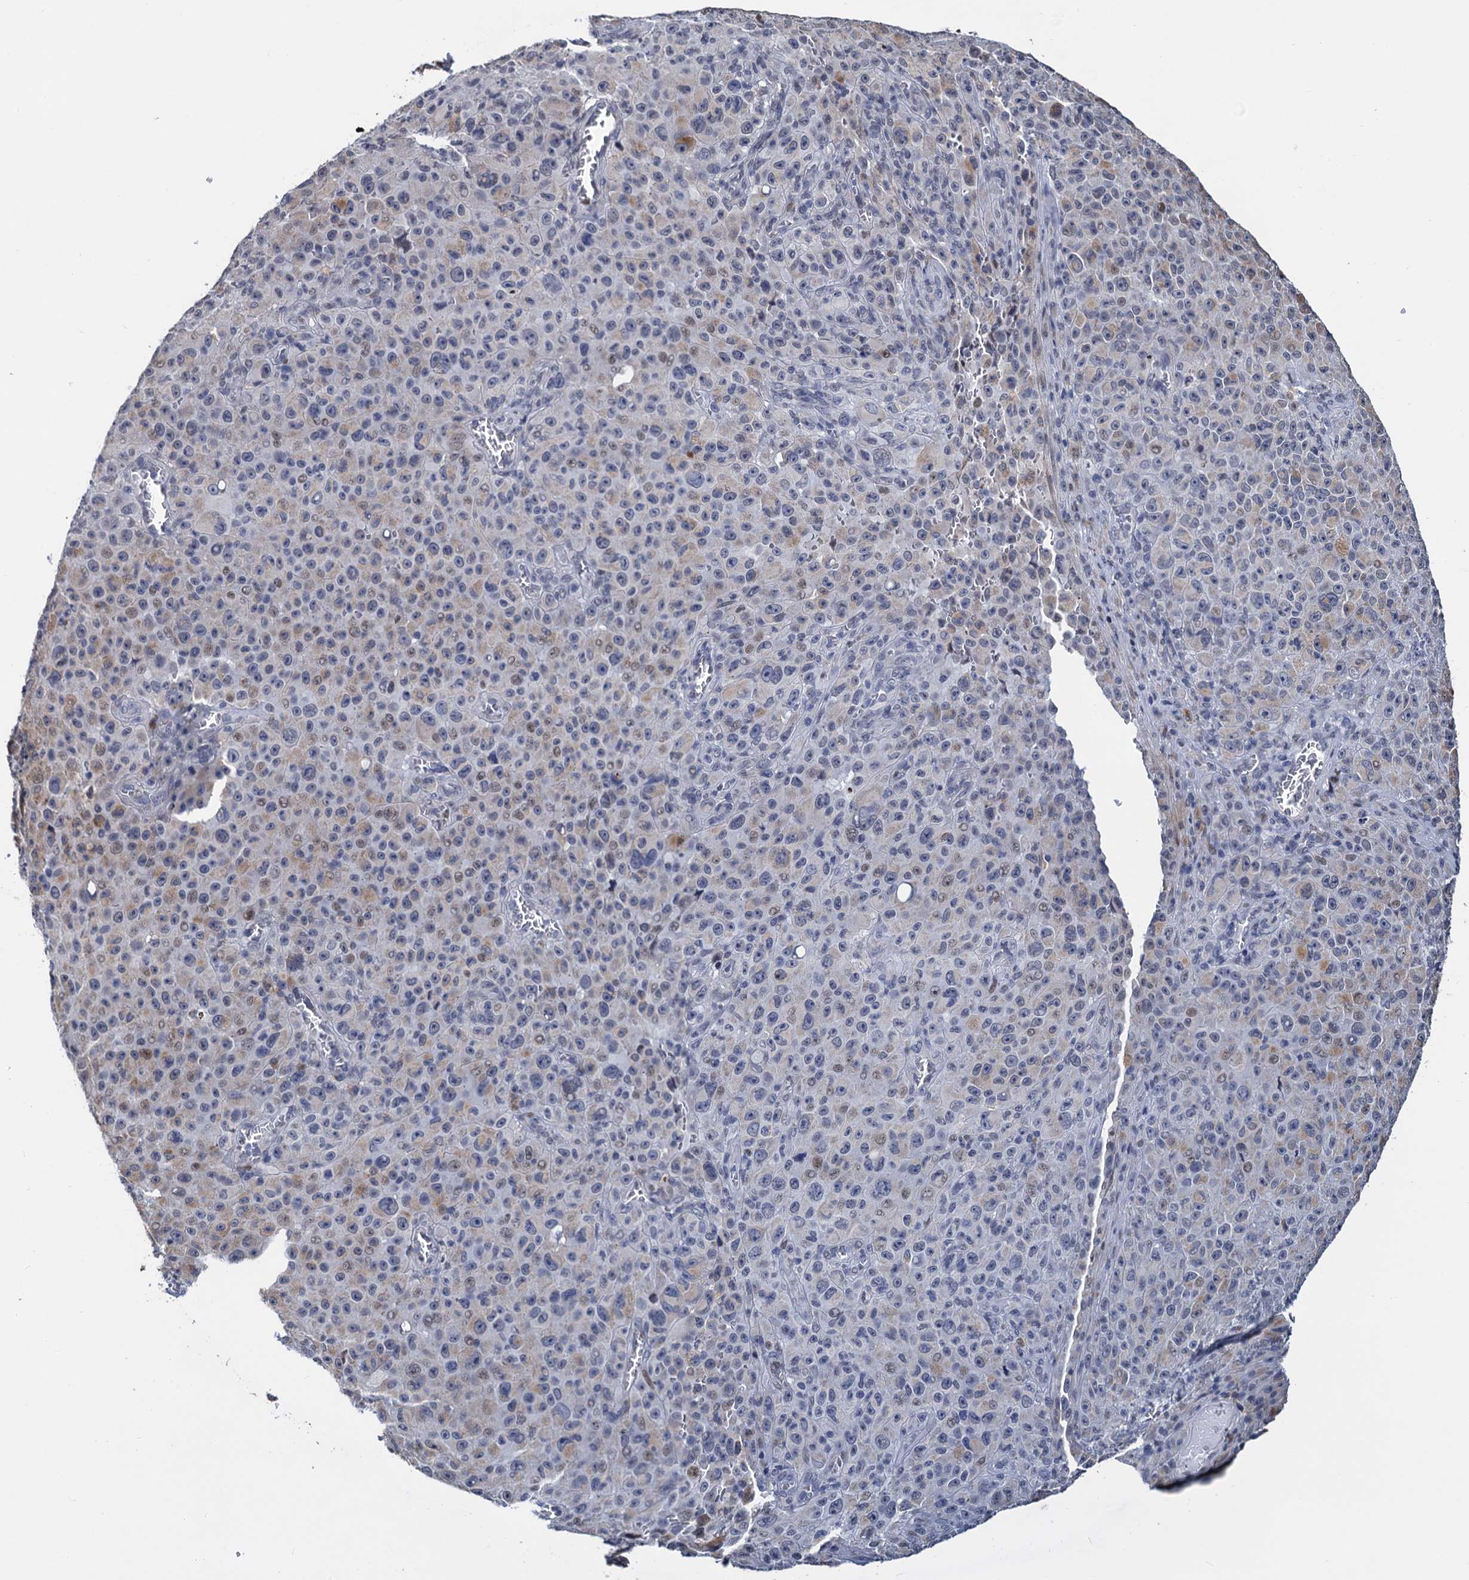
{"staining": {"intensity": "weak", "quantity": "<25%", "location": "cytoplasmic/membranous"}, "tissue": "melanoma", "cell_type": "Tumor cells", "image_type": "cancer", "snomed": [{"axis": "morphology", "description": "Malignant melanoma, NOS"}, {"axis": "topography", "description": "Skin"}], "caption": "A micrograph of melanoma stained for a protein reveals no brown staining in tumor cells.", "gene": "FAM222A", "patient": {"sex": "female", "age": 82}}